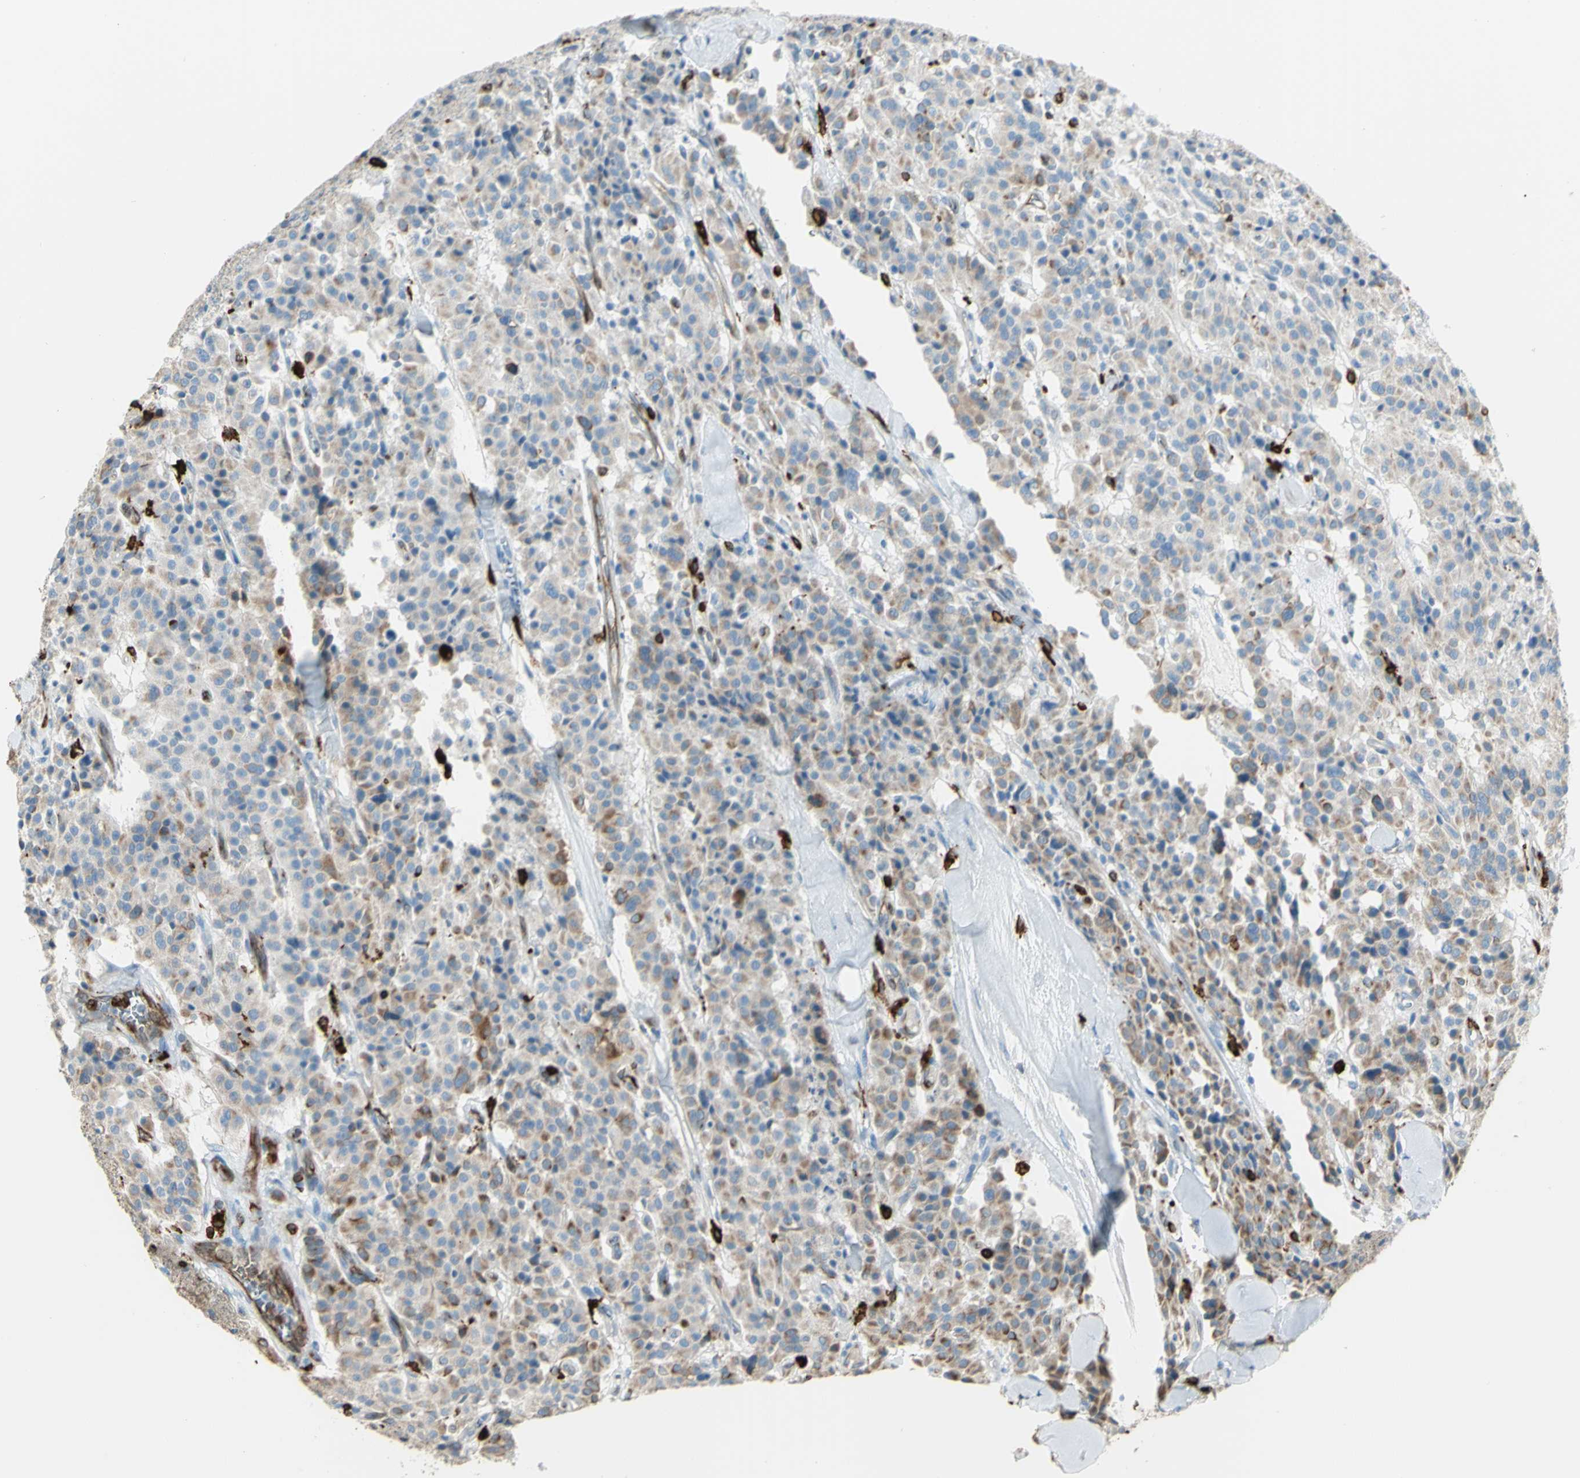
{"staining": {"intensity": "weak", "quantity": ">75%", "location": "cytoplasmic/membranous"}, "tissue": "carcinoid", "cell_type": "Tumor cells", "image_type": "cancer", "snomed": [{"axis": "morphology", "description": "Carcinoid, malignant, NOS"}, {"axis": "topography", "description": "Lung"}], "caption": "Protein staining reveals weak cytoplasmic/membranous expression in about >75% of tumor cells in malignant carcinoid.", "gene": "CD74", "patient": {"sex": "male", "age": 30}}